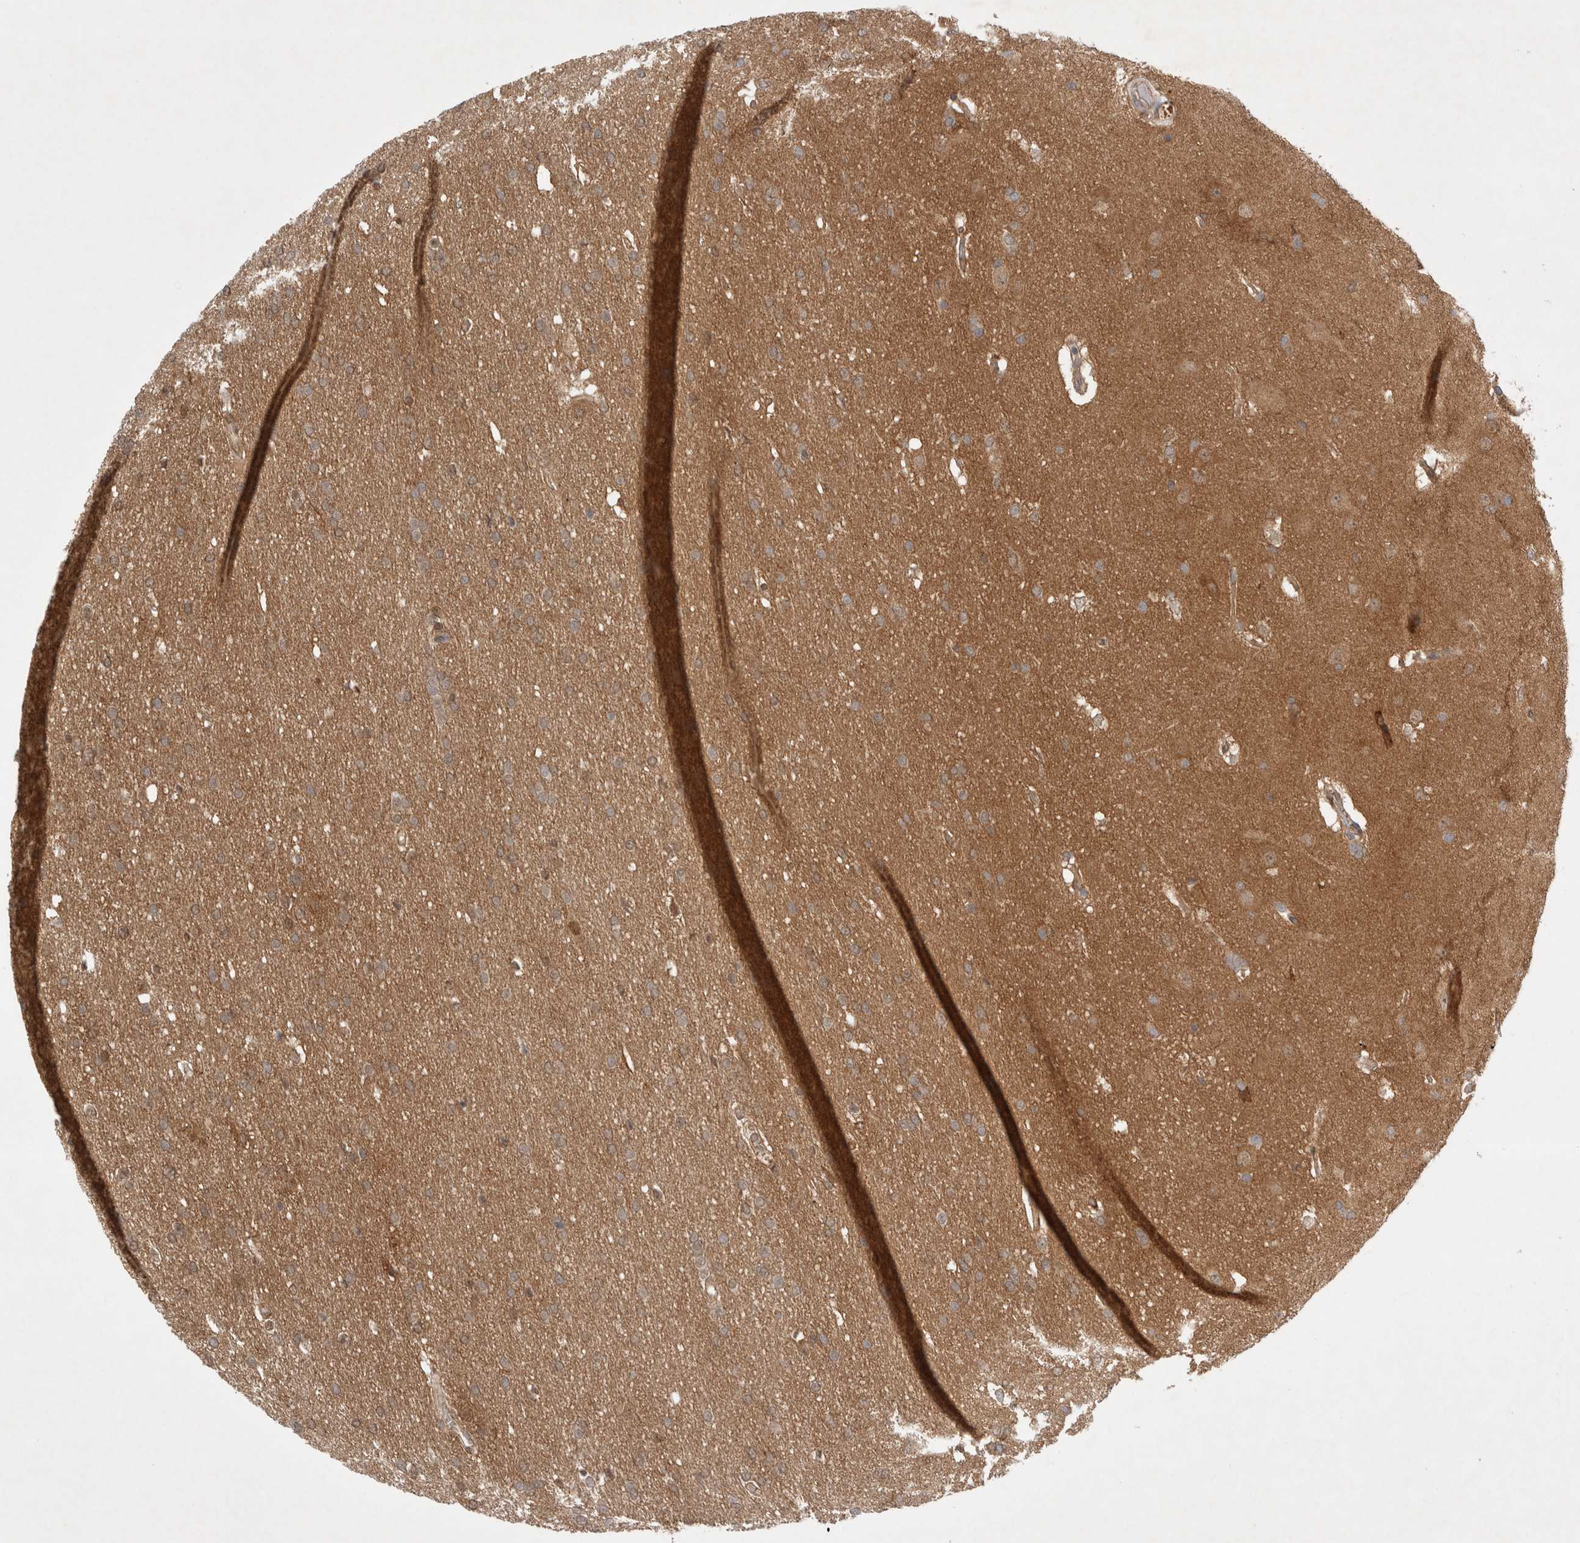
{"staining": {"intensity": "weak", "quantity": ">75%", "location": "cytoplasmic/membranous"}, "tissue": "glioma", "cell_type": "Tumor cells", "image_type": "cancer", "snomed": [{"axis": "morphology", "description": "Glioma, malignant, Low grade"}, {"axis": "topography", "description": "Brain"}], "caption": "Immunohistochemistry (IHC) histopathology image of human glioma stained for a protein (brown), which exhibits low levels of weak cytoplasmic/membranous expression in about >75% of tumor cells.", "gene": "WIPF2", "patient": {"sex": "female", "age": 37}}